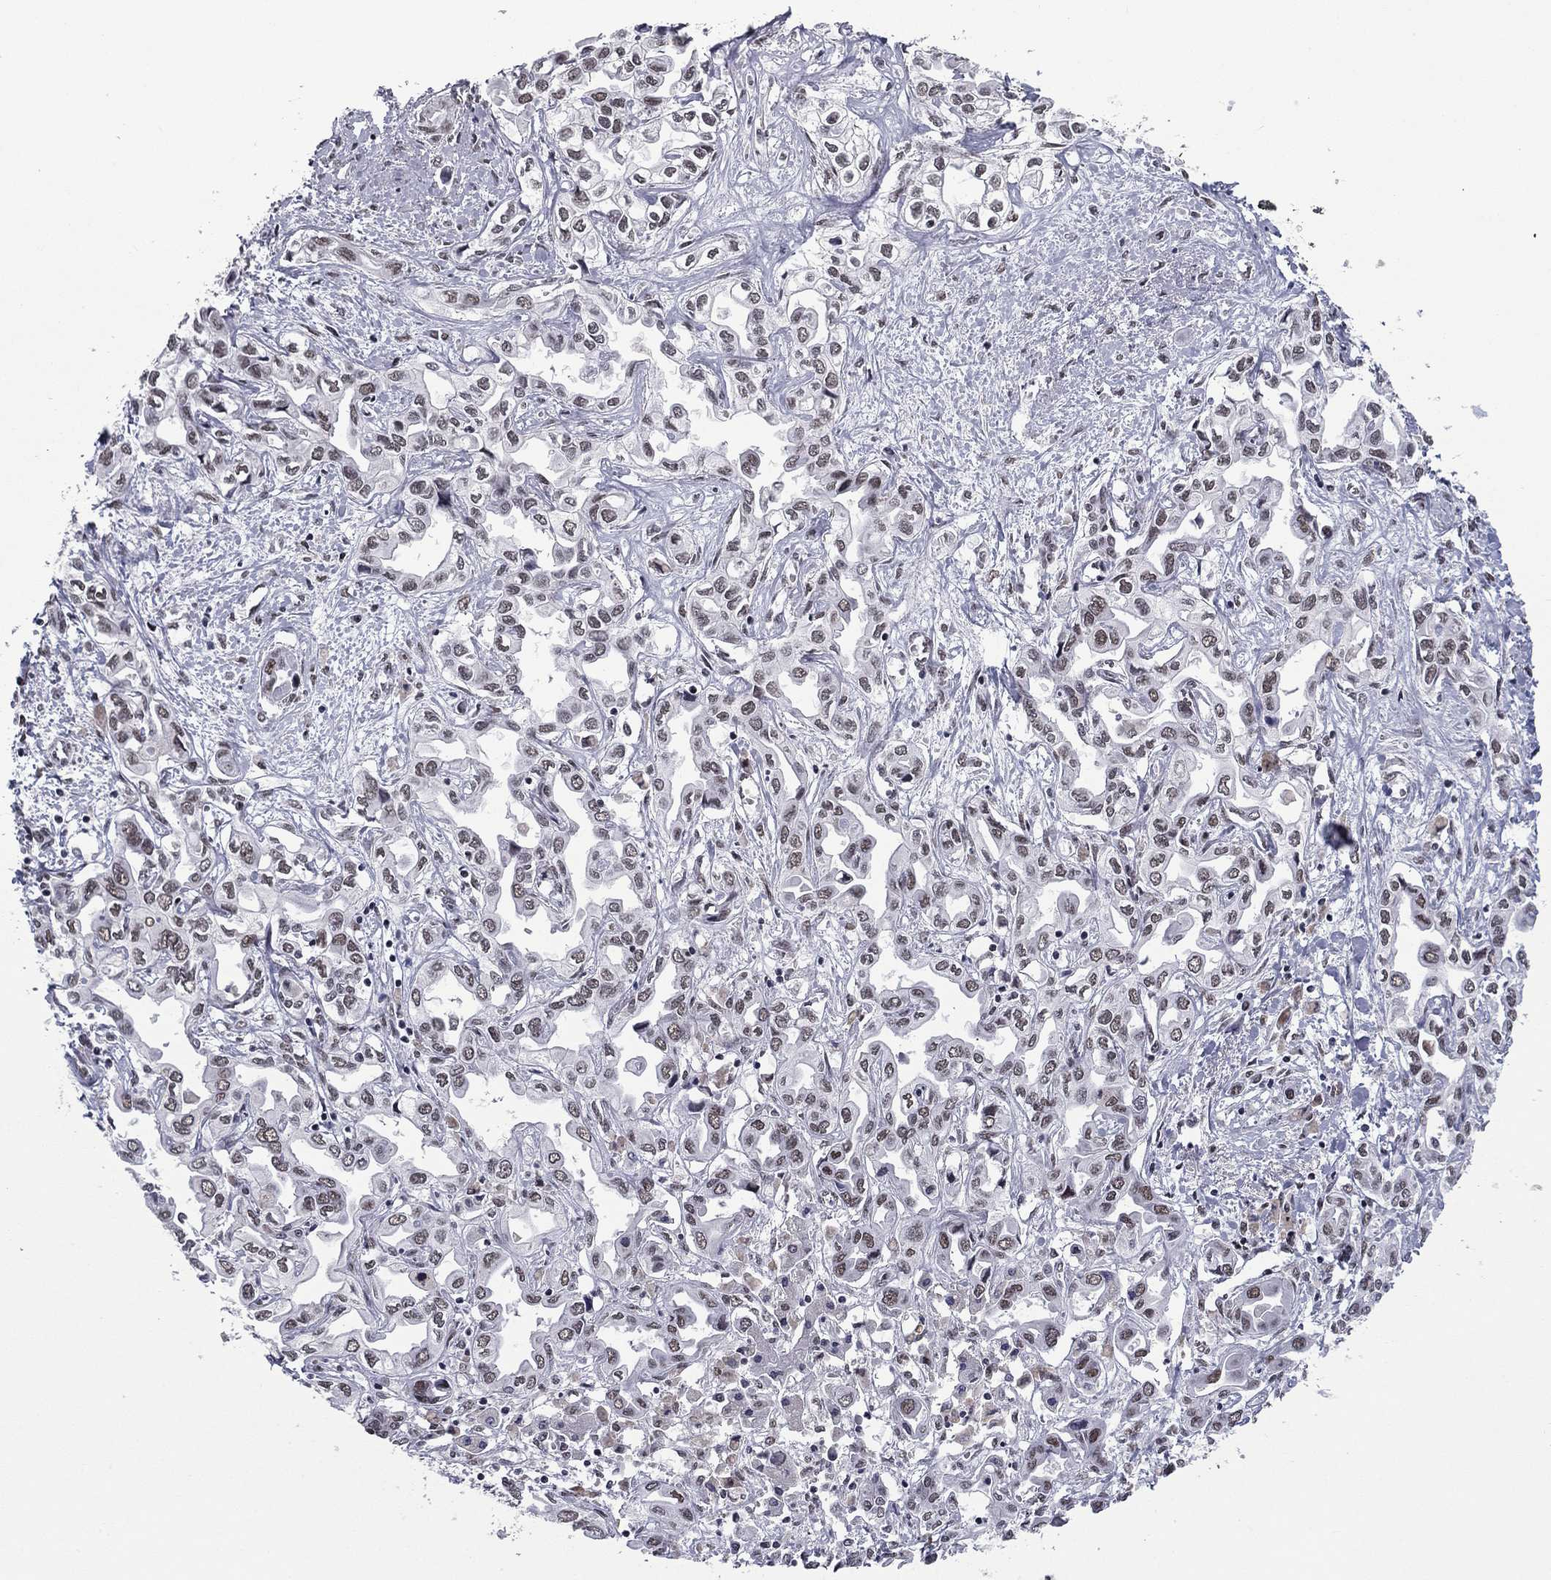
{"staining": {"intensity": "weak", "quantity": "25%-75%", "location": "nuclear"}, "tissue": "liver cancer", "cell_type": "Tumor cells", "image_type": "cancer", "snomed": [{"axis": "morphology", "description": "Cholangiocarcinoma"}, {"axis": "topography", "description": "Liver"}], "caption": "Brown immunohistochemical staining in liver cholangiocarcinoma reveals weak nuclear positivity in approximately 25%-75% of tumor cells.", "gene": "ETV5", "patient": {"sex": "female", "age": 64}}